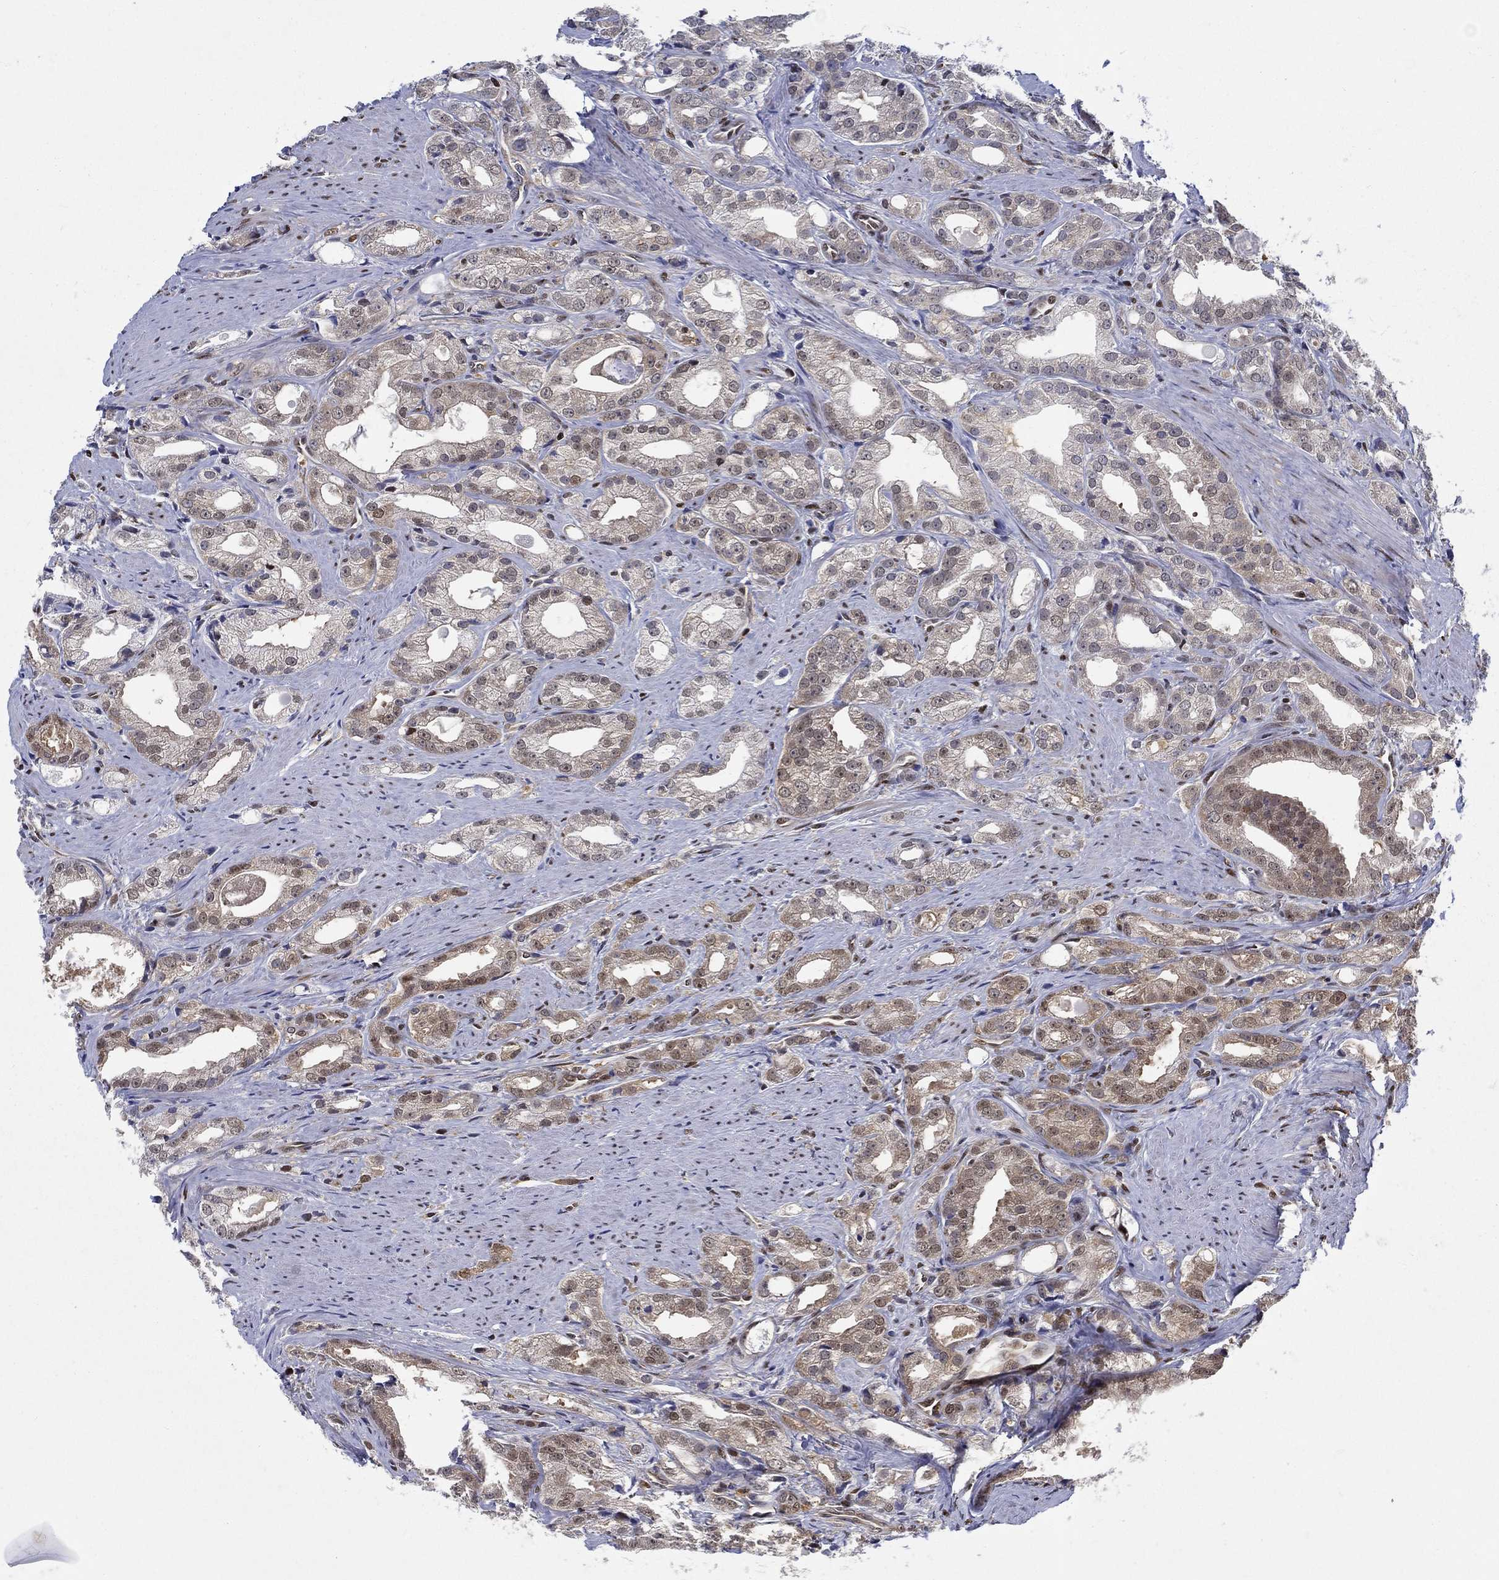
{"staining": {"intensity": "moderate", "quantity": "25%-75%", "location": "cytoplasmic/membranous"}, "tissue": "prostate cancer", "cell_type": "Tumor cells", "image_type": "cancer", "snomed": [{"axis": "morphology", "description": "Adenocarcinoma, NOS"}, {"axis": "morphology", "description": "Adenocarcinoma, High grade"}, {"axis": "topography", "description": "Prostate"}], "caption": "Tumor cells exhibit medium levels of moderate cytoplasmic/membranous expression in about 25%-75% of cells in adenocarcinoma (prostate).", "gene": "ZNF594", "patient": {"sex": "male", "age": 70}}